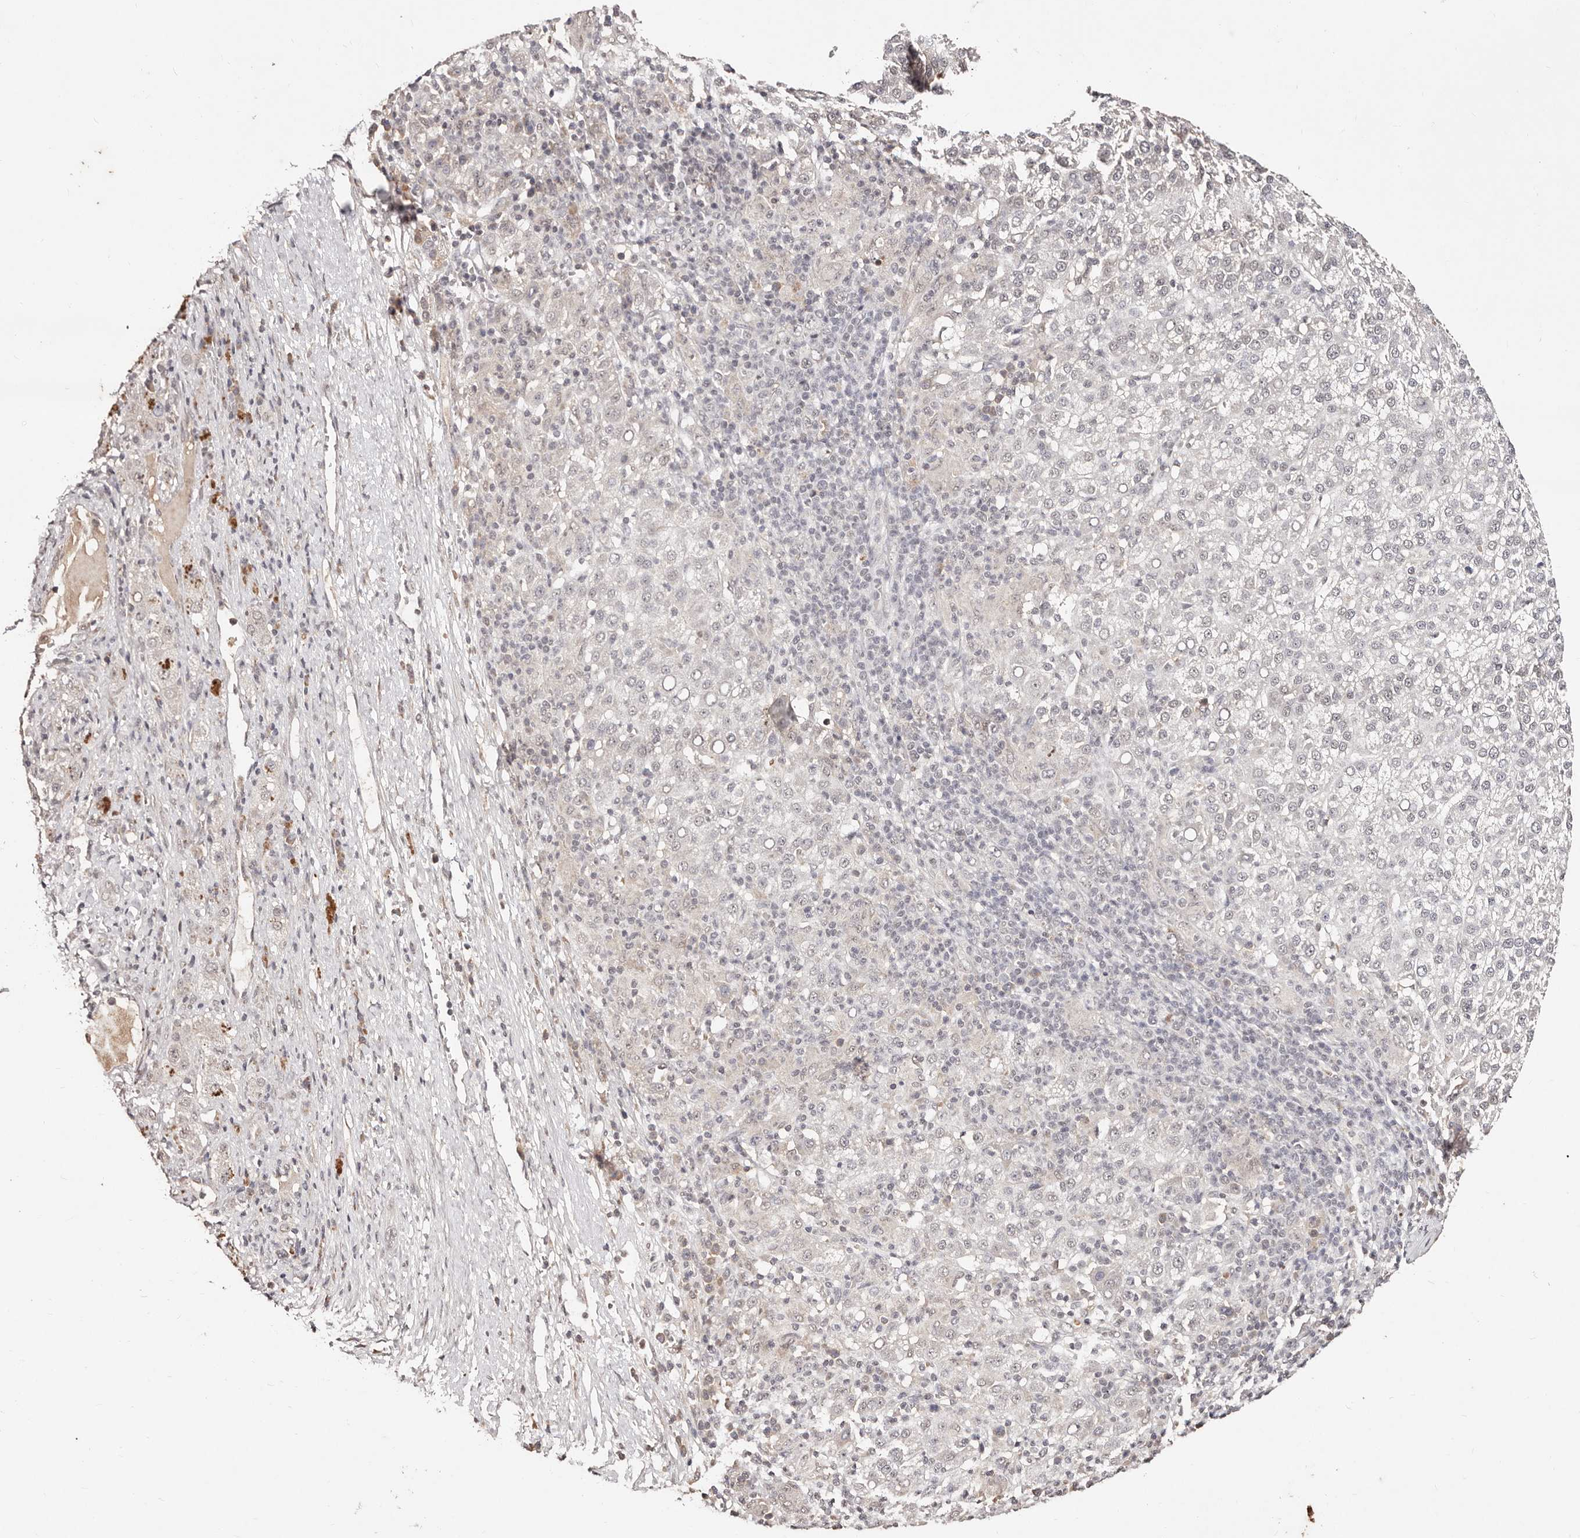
{"staining": {"intensity": "negative", "quantity": "none", "location": "none"}, "tissue": "liver cancer", "cell_type": "Tumor cells", "image_type": "cancer", "snomed": [{"axis": "morphology", "description": "Carcinoma, Hepatocellular, NOS"}, {"axis": "topography", "description": "Liver"}], "caption": "This is an IHC micrograph of liver hepatocellular carcinoma. There is no staining in tumor cells.", "gene": "BICRAL", "patient": {"sex": "female", "age": 58}}